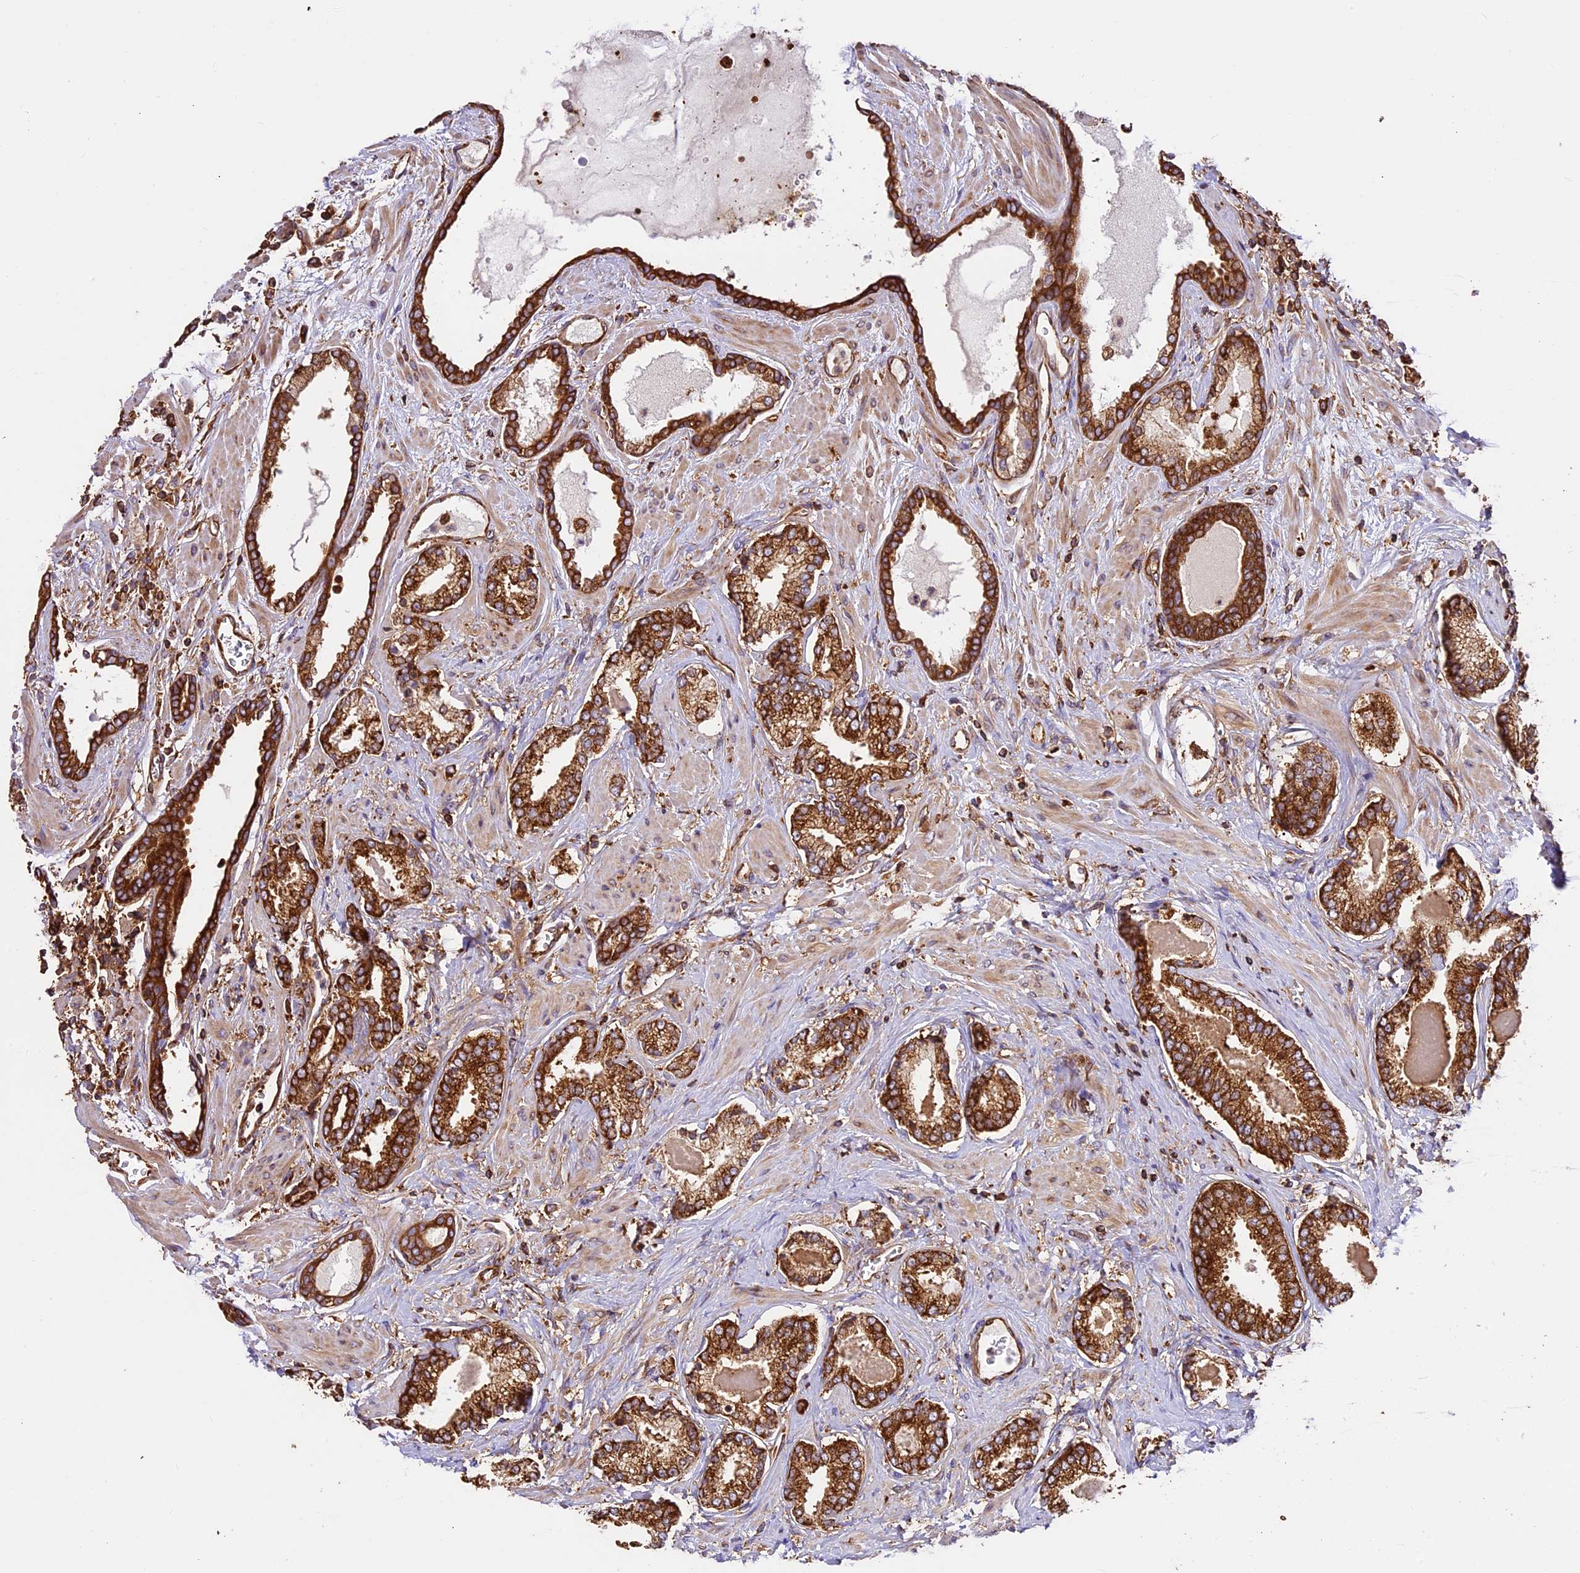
{"staining": {"intensity": "strong", "quantity": ">75%", "location": "cytoplasmic/membranous"}, "tissue": "prostate cancer", "cell_type": "Tumor cells", "image_type": "cancer", "snomed": [{"axis": "morphology", "description": "Adenocarcinoma, Low grade"}, {"axis": "topography", "description": "Prostate"}], "caption": "The micrograph exhibits staining of low-grade adenocarcinoma (prostate), revealing strong cytoplasmic/membranous protein positivity (brown color) within tumor cells. (DAB IHC with brightfield microscopy, high magnification).", "gene": "KARS1", "patient": {"sex": "male", "age": 70}}